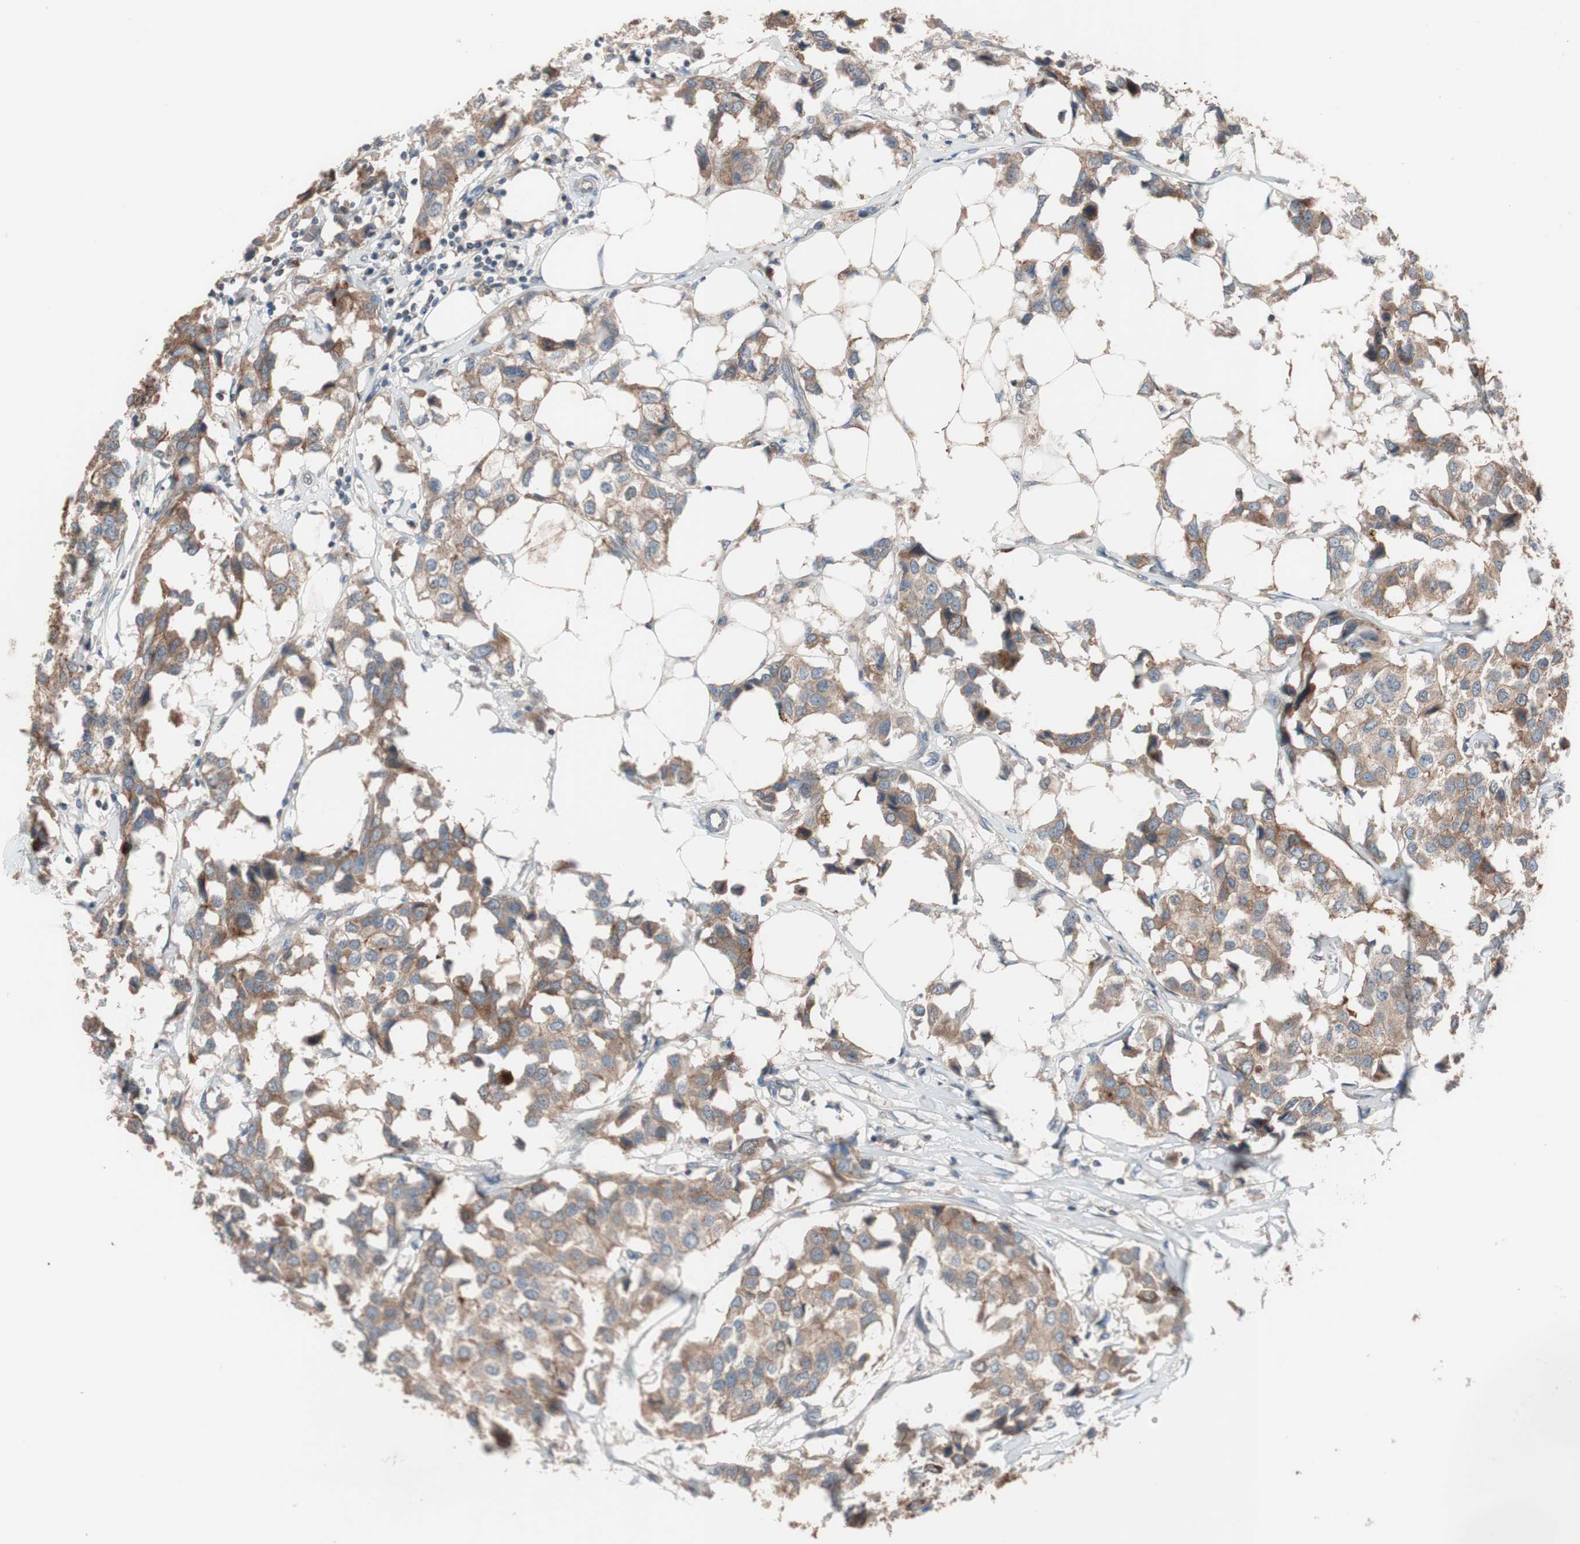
{"staining": {"intensity": "moderate", "quantity": ">75%", "location": "cytoplasmic/membranous"}, "tissue": "breast cancer", "cell_type": "Tumor cells", "image_type": "cancer", "snomed": [{"axis": "morphology", "description": "Duct carcinoma"}, {"axis": "topography", "description": "Breast"}], "caption": "Protein staining displays moderate cytoplasmic/membranous staining in approximately >75% of tumor cells in invasive ductal carcinoma (breast).", "gene": "SDC4", "patient": {"sex": "female", "age": 80}}